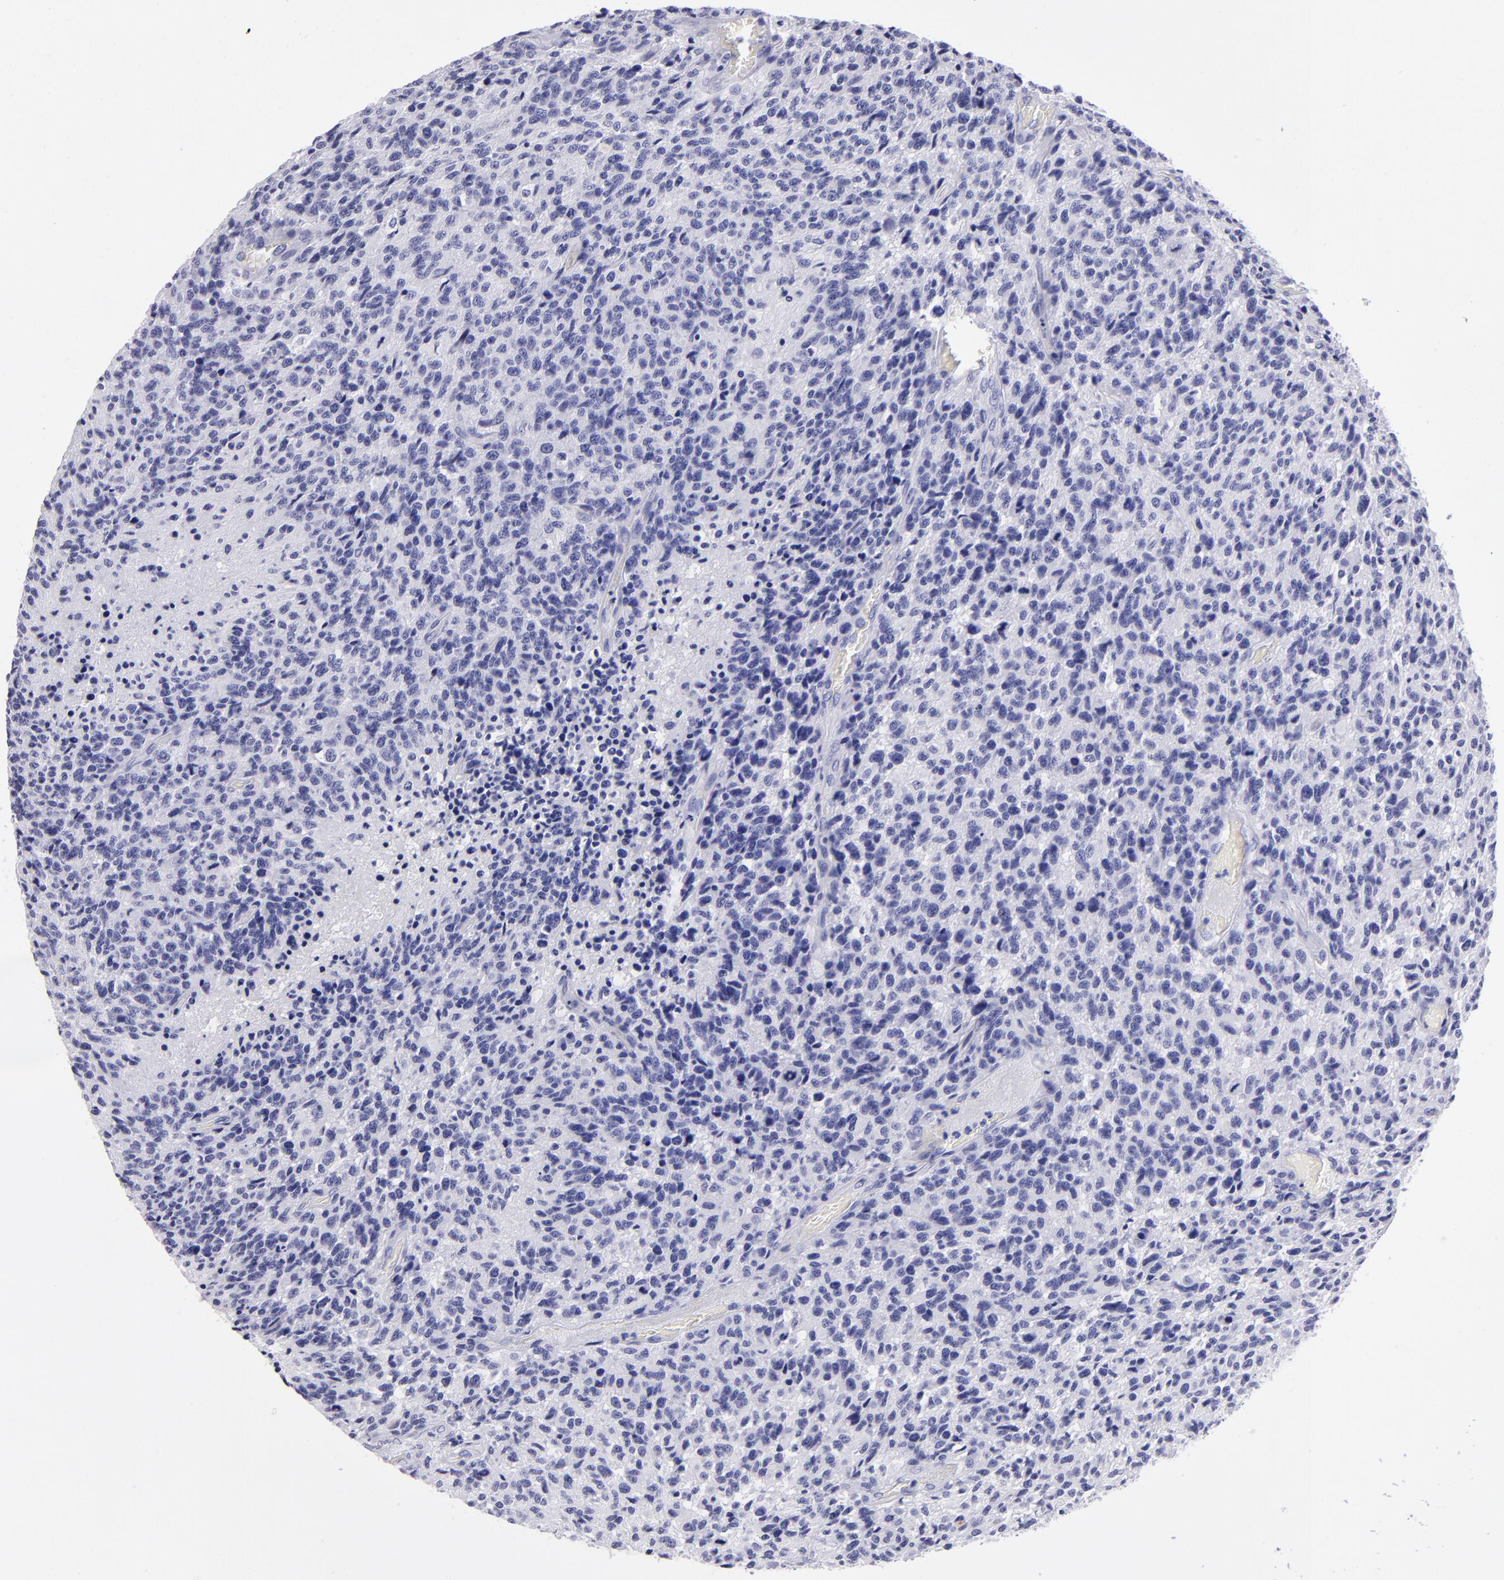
{"staining": {"intensity": "negative", "quantity": "none", "location": "none"}, "tissue": "glioma", "cell_type": "Tumor cells", "image_type": "cancer", "snomed": [{"axis": "morphology", "description": "Glioma, malignant, High grade"}, {"axis": "topography", "description": "Brain"}], "caption": "Immunohistochemistry histopathology image of neoplastic tissue: glioma stained with DAB (3,3'-diaminobenzidine) shows no significant protein staining in tumor cells.", "gene": "TYRP1", "patient": {"sex": "male", "age": 36}}